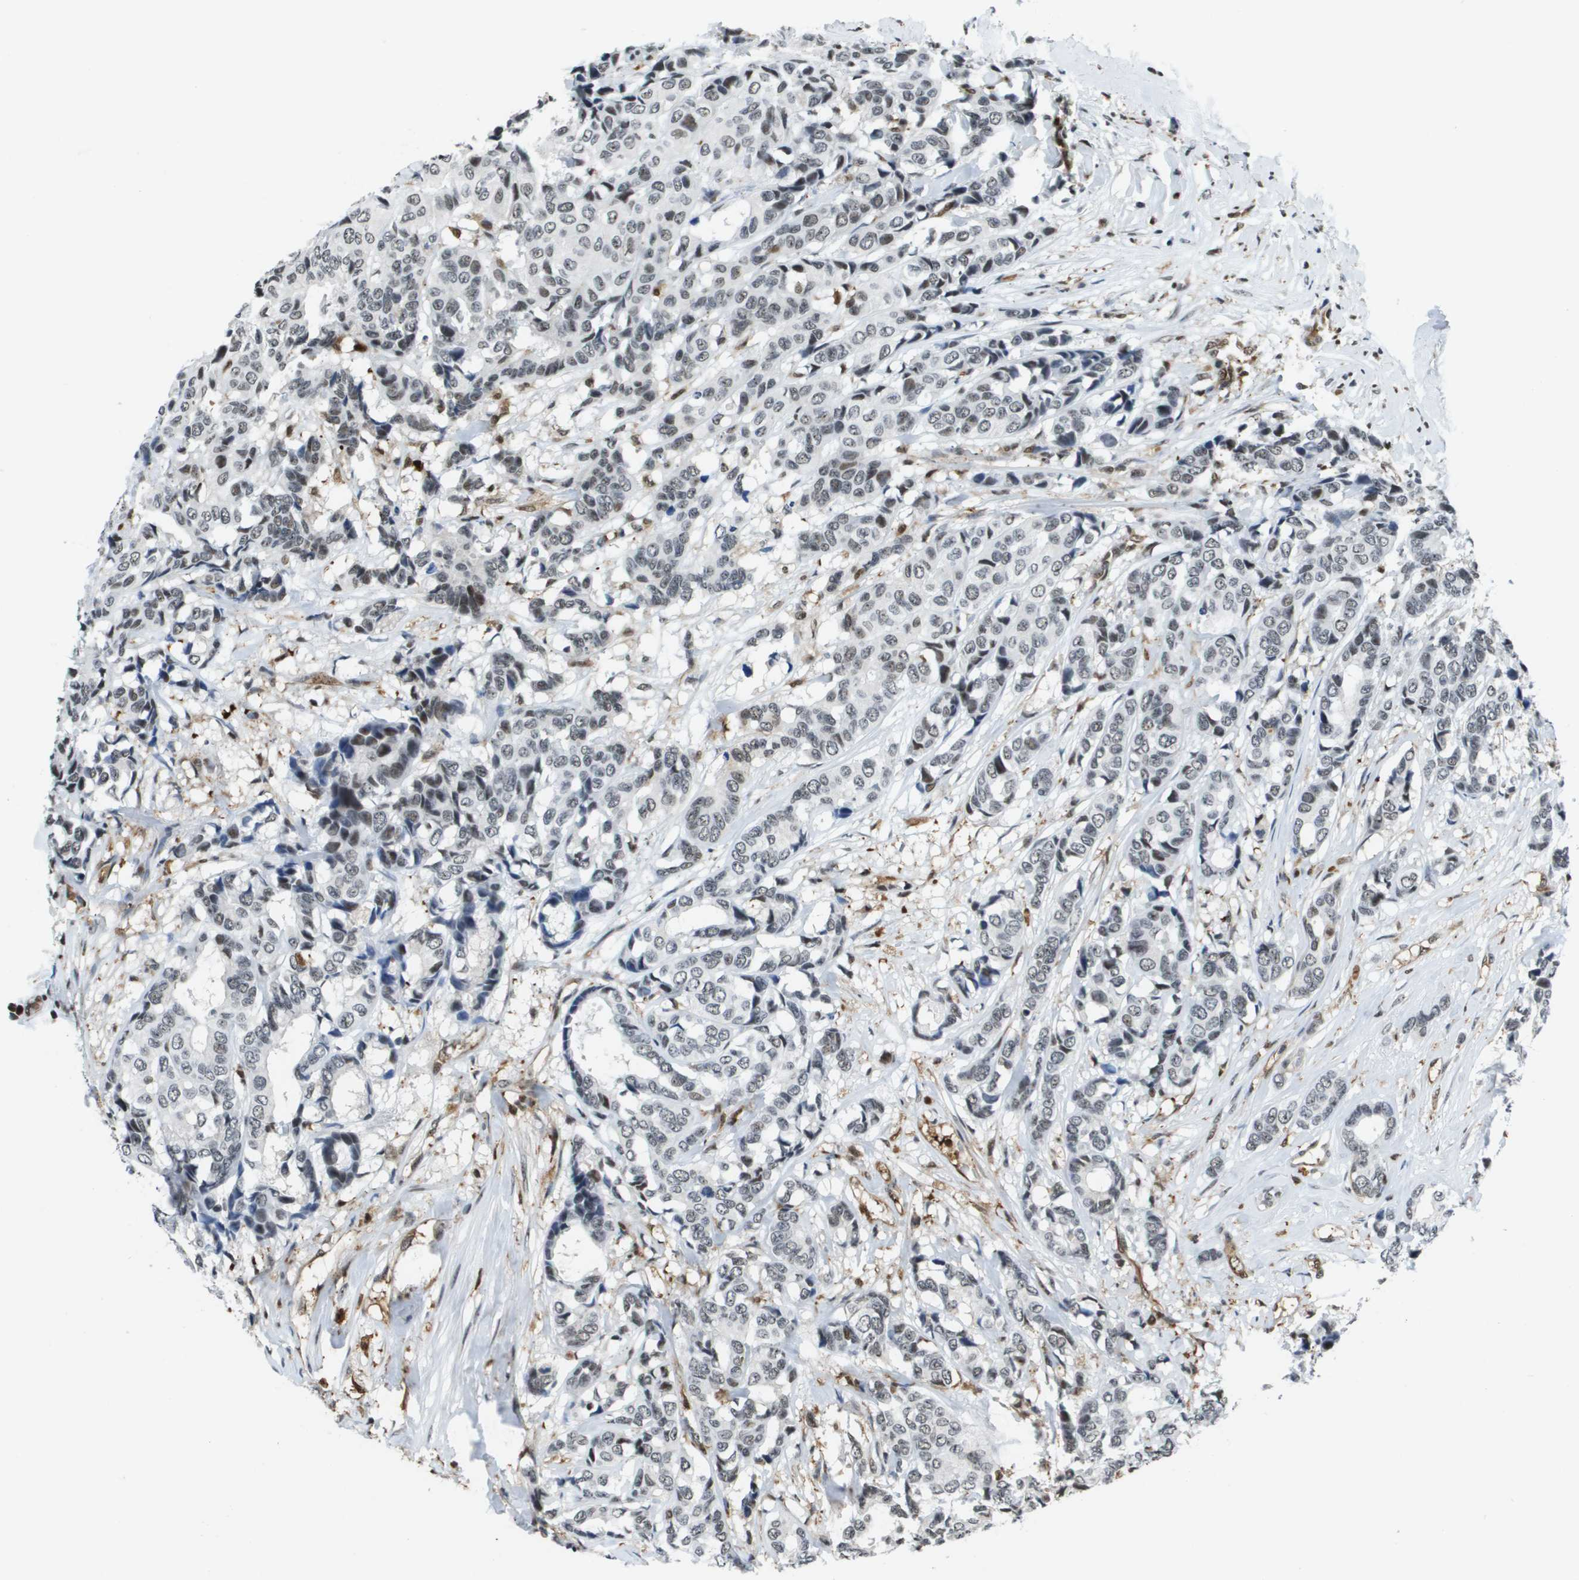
{"staining": {"intensity": "weak", "quantity": "<25%", "location": "nuclear"}, "tissue": "breast cancer", "cell_type": "Tumor cells", "image_type": "cancer", "snomed": [{"axis": "morphology", "description": "Duct carcinoma"}, {"axis": "topography", "description": "Breast"}], "caption": "Protein analysis of breast cancer (invasive ductal carcinoma) reveals no significant expression in tumor cells.", "gene": "EP400", "patient": {"sex": "female", "age": 87}}